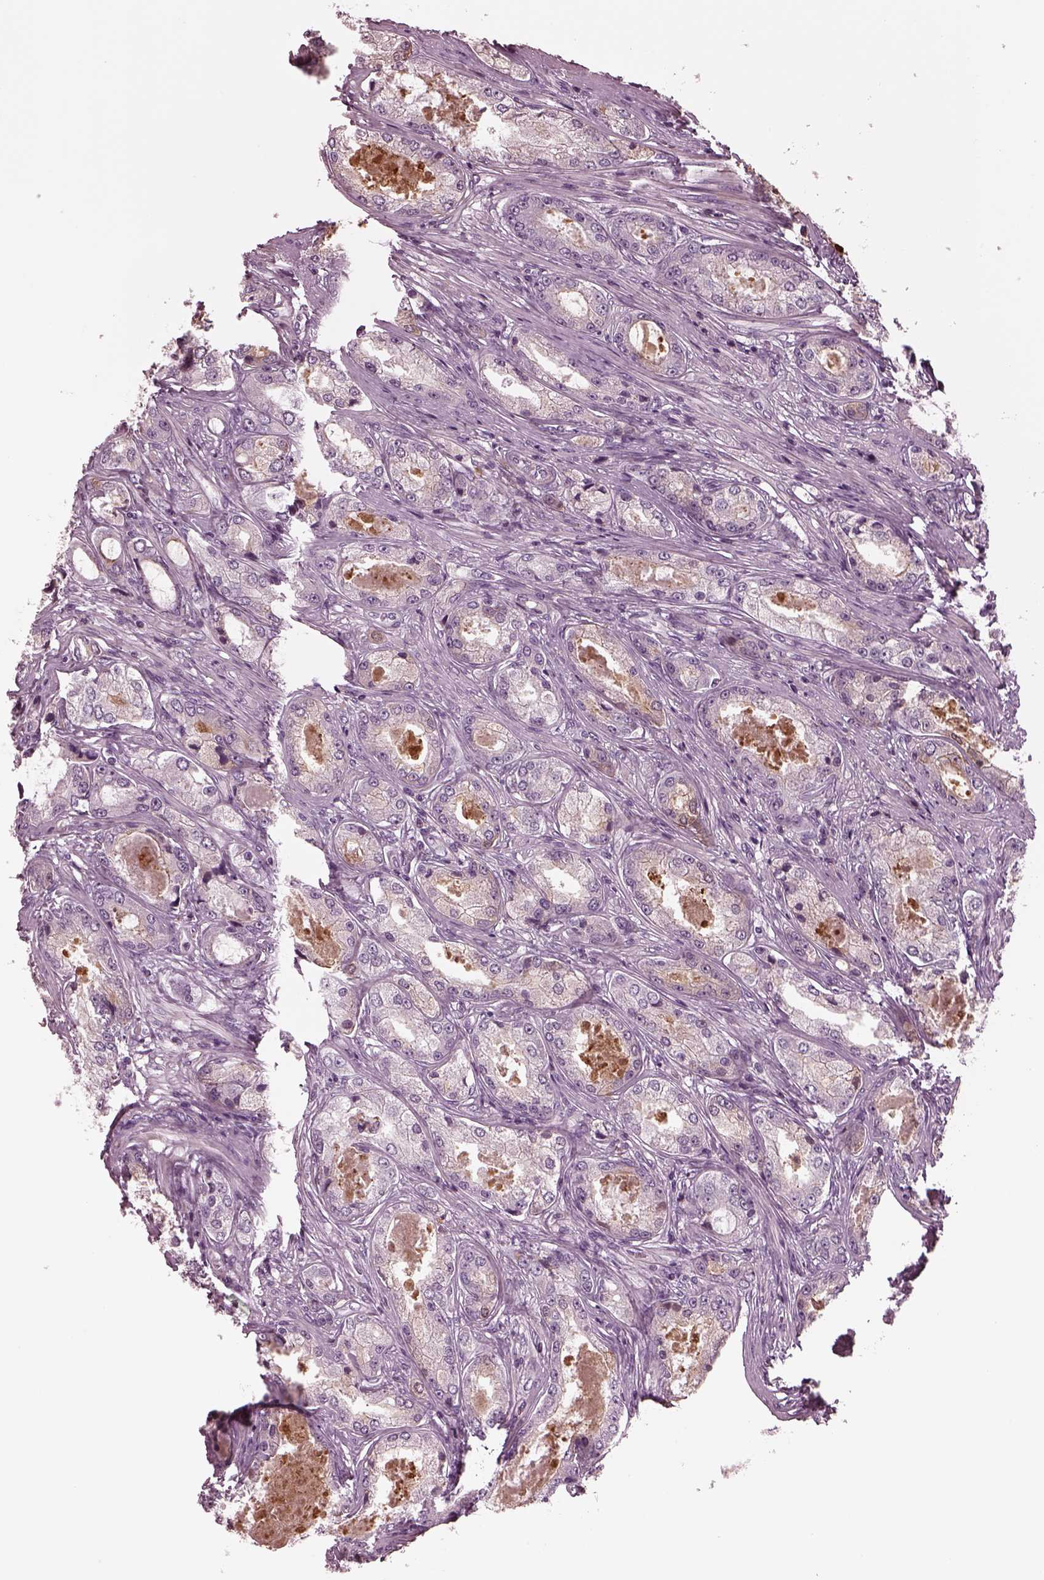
{"staining": {"intensity": "negative", "quantity": "none", "location": "none"}, "tissue": "prostate cancer", "cell_type": "Tumor cells", "image_type": "cancer", "snomed": [{"axis": "morphology", "description": "Adenocarcinoma, Low grade"}, {"axis": "topography", "description": "Prostate"}], "caption": "Photomicrograph shows no protein staining in tumor cells of prostate cancer (low-grade adenocarcinoma) tissue. Brightfield microscopy of IHC stained with DAB (brown) and hematoxylin (blue), captured at high magnification.", "gene": "GDF11", "patient": {"sex": "male", "age": 68}}